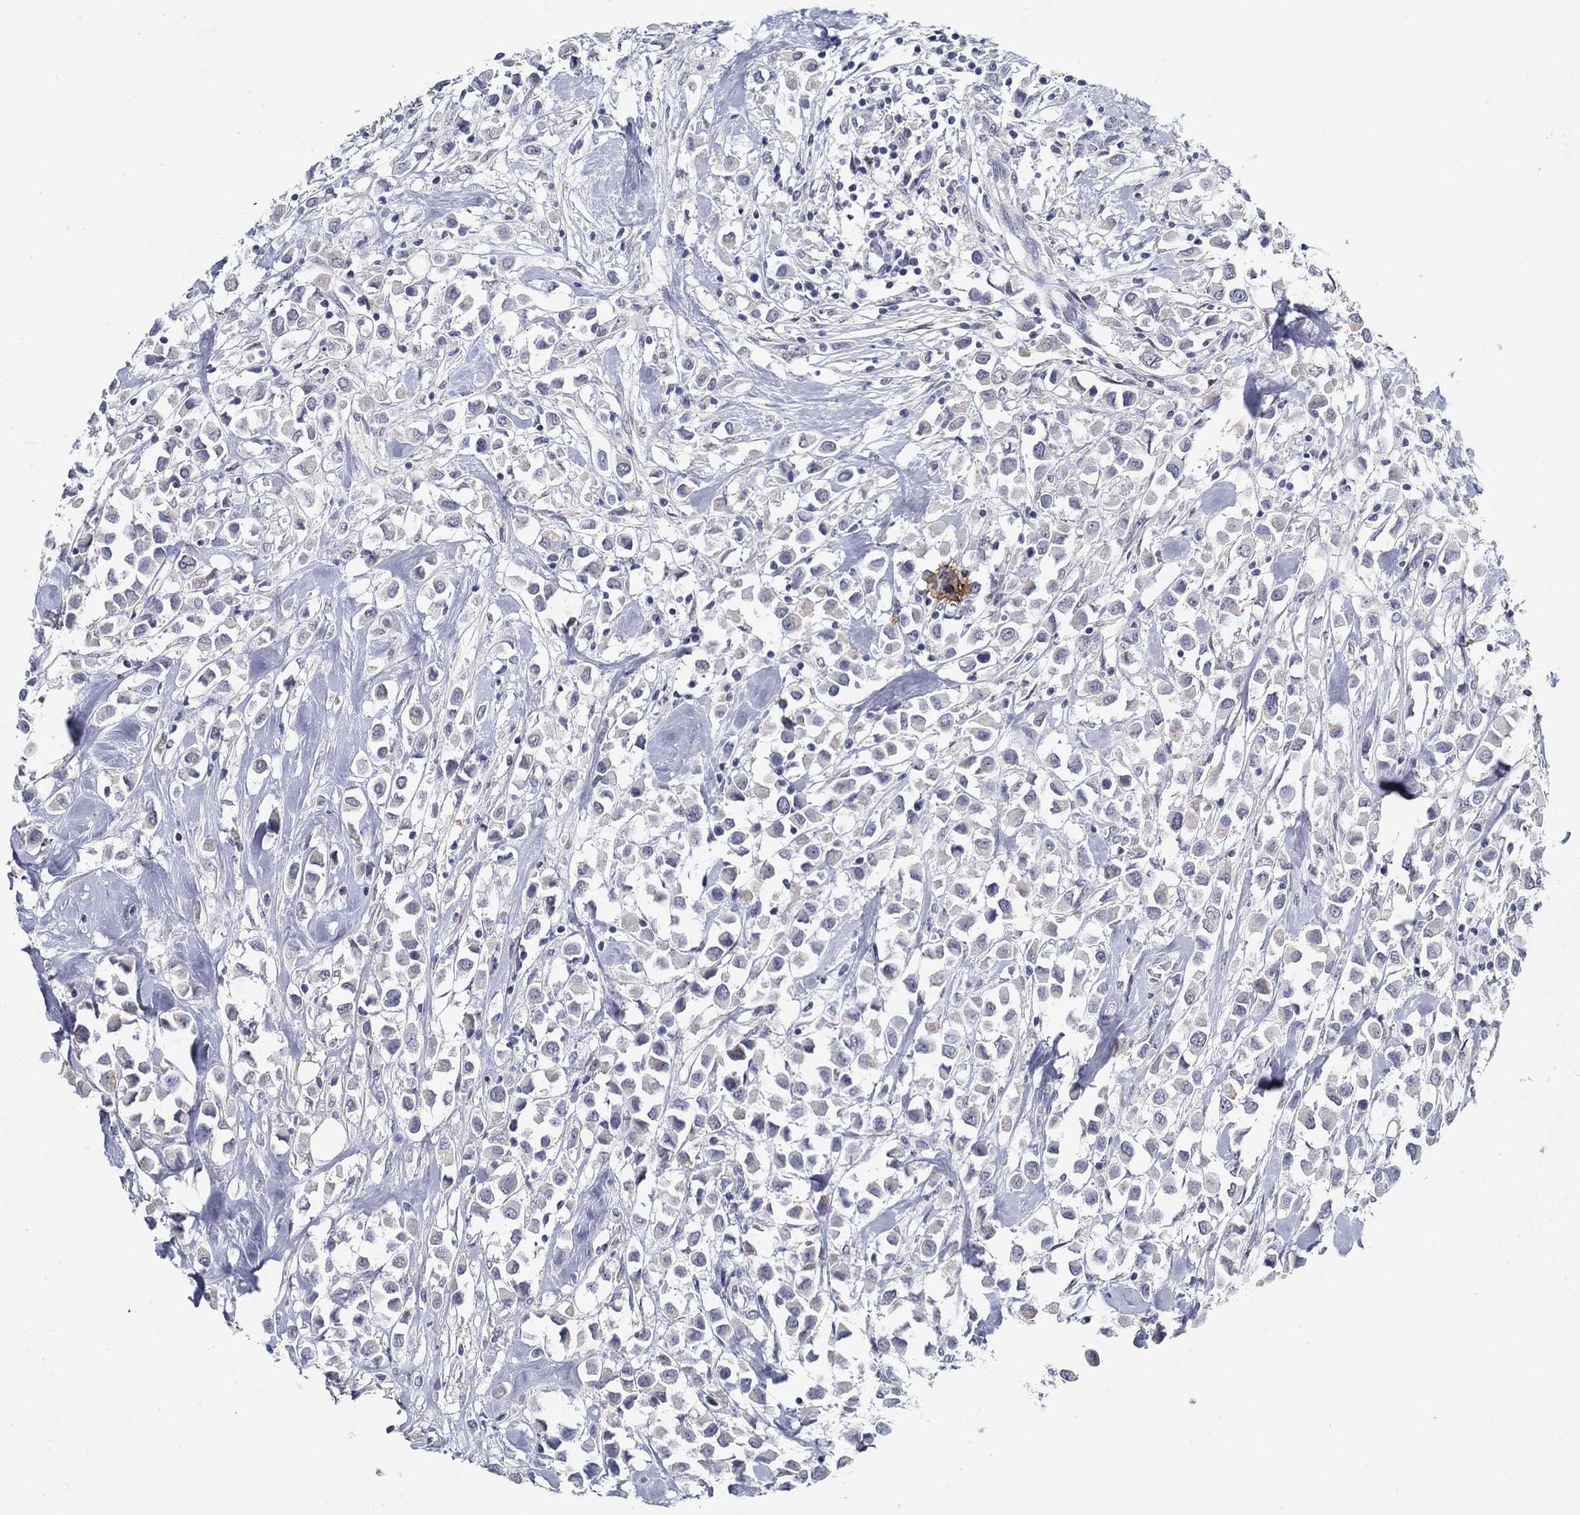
{"staining": {"intensity": "weak", "quantity": "<25%", "location": "cytoplasmic/membranous"}, "tissue": "breast cancer", "cell_type": "Tumor cells", "image_type": "cancer", "snomed": [{"axis": "morphology", "description": "Duct carcinoma"}, {"axis": "topography", "description": "Breast"}], "caption": "Image shows no significant protein expression in tumor cells of breast infiltrating ductal carcinoma.", "gene": "USP29", "patient": {"sex": "female", "age": 61}}